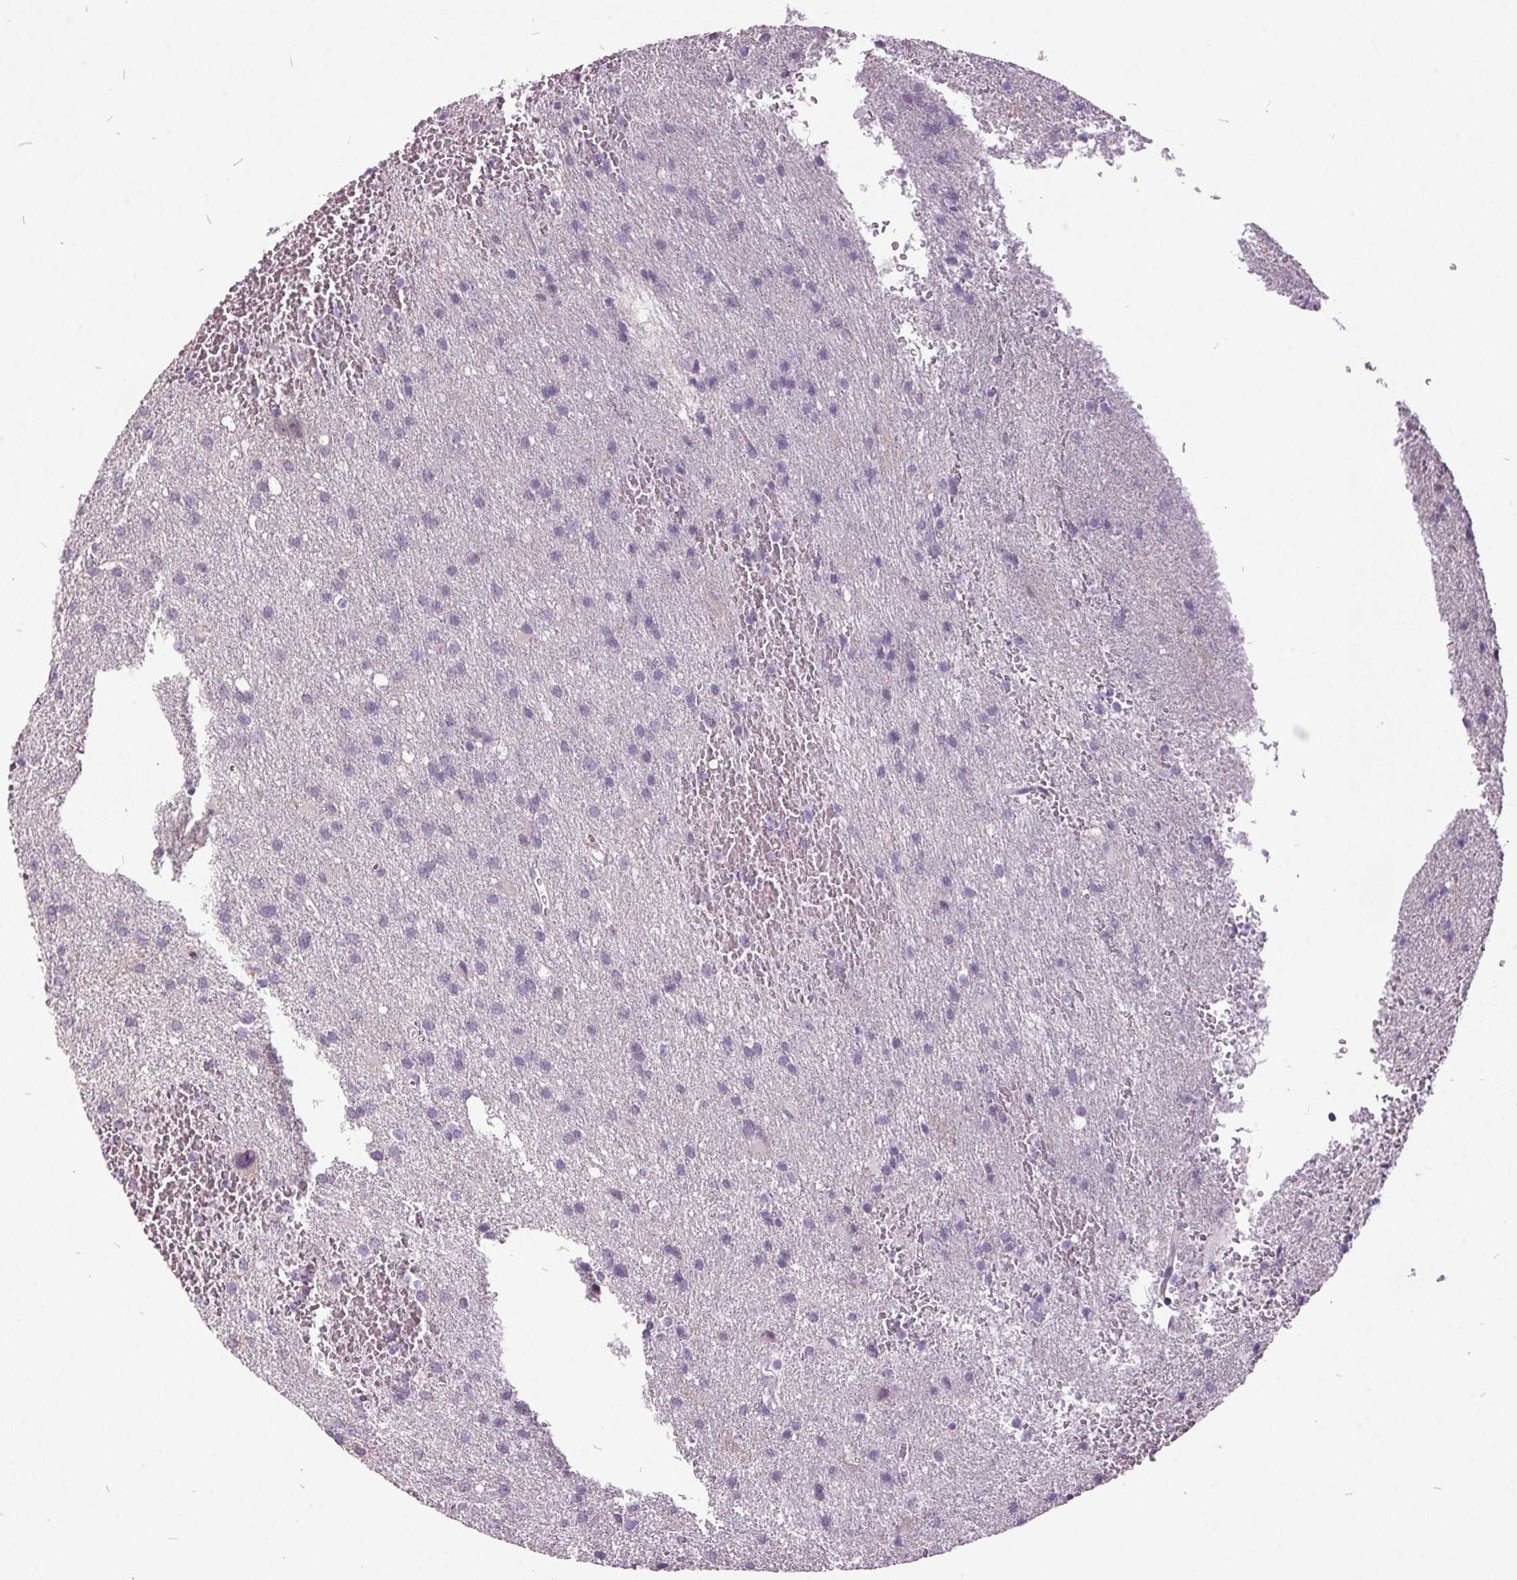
{"staining": {"intensity": "negative", "quantity": "none", "location": "none"}, "tissue": "glioma", "cell_type": "Tumor cells", "image_type": "cancer", "snomed": [{"axis": "morphology", "description": "Glioma, malignant, Low grade"}, {"axis": "topography", "description": "Brain"}], "caption": "An immunohistochemistry (IHC) histopathology image of glioma is shown. There is no staining in tumor cells of glioma. (DAB IHC with hematoxylin counter stain).", "gene": "ODAD2", "patient": {"sex": "male", "age": 66}}